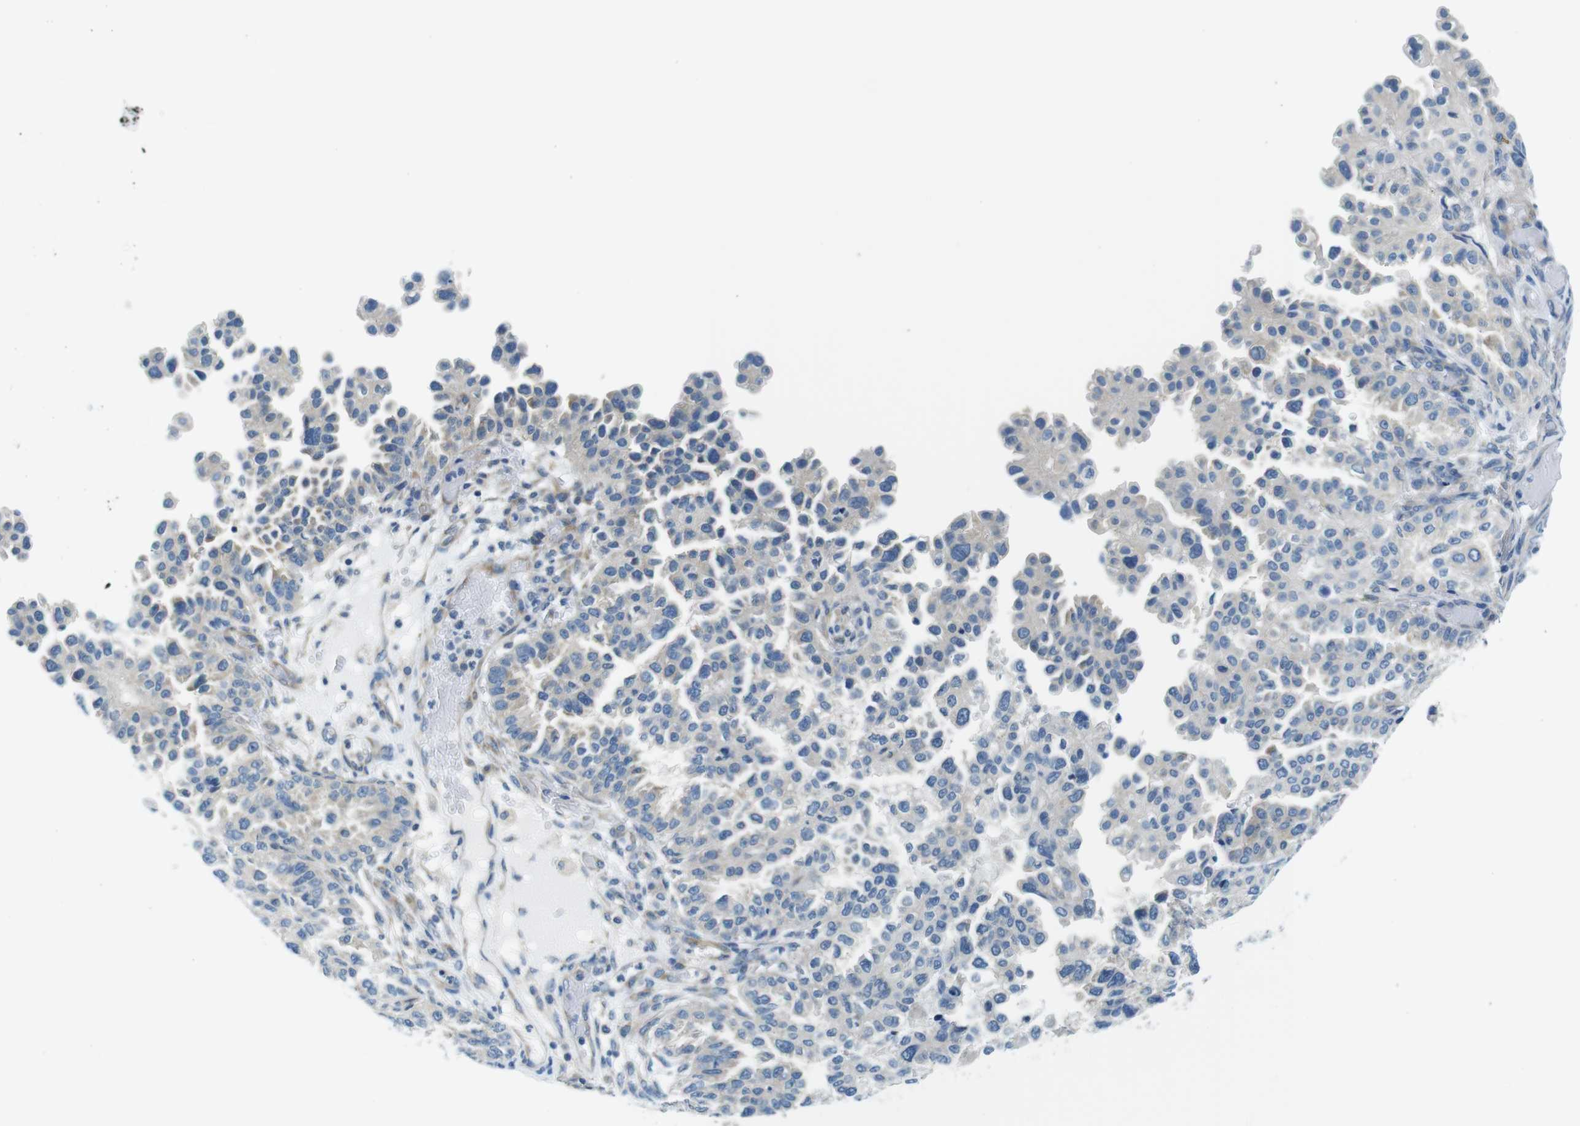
{"staining": {"intensity": "negative", "quantity": "none", "location": "none"}, "tissue": "endometrial cancer", "cell_type": "Tumor cells", "image_type": "cancer", "snomed": [{"axis": "morphology", "description": "Adenocarcinoma, NOS"}, {"axis": "topography", "description": "Endometrium"}], "caption": "Immunohistochemical staining of human endometrial adenocarcinoma shows no significant positivity in tumor cells.", "gene": "EIF2B5", "patient": {"sex": "female", "age": 85}}